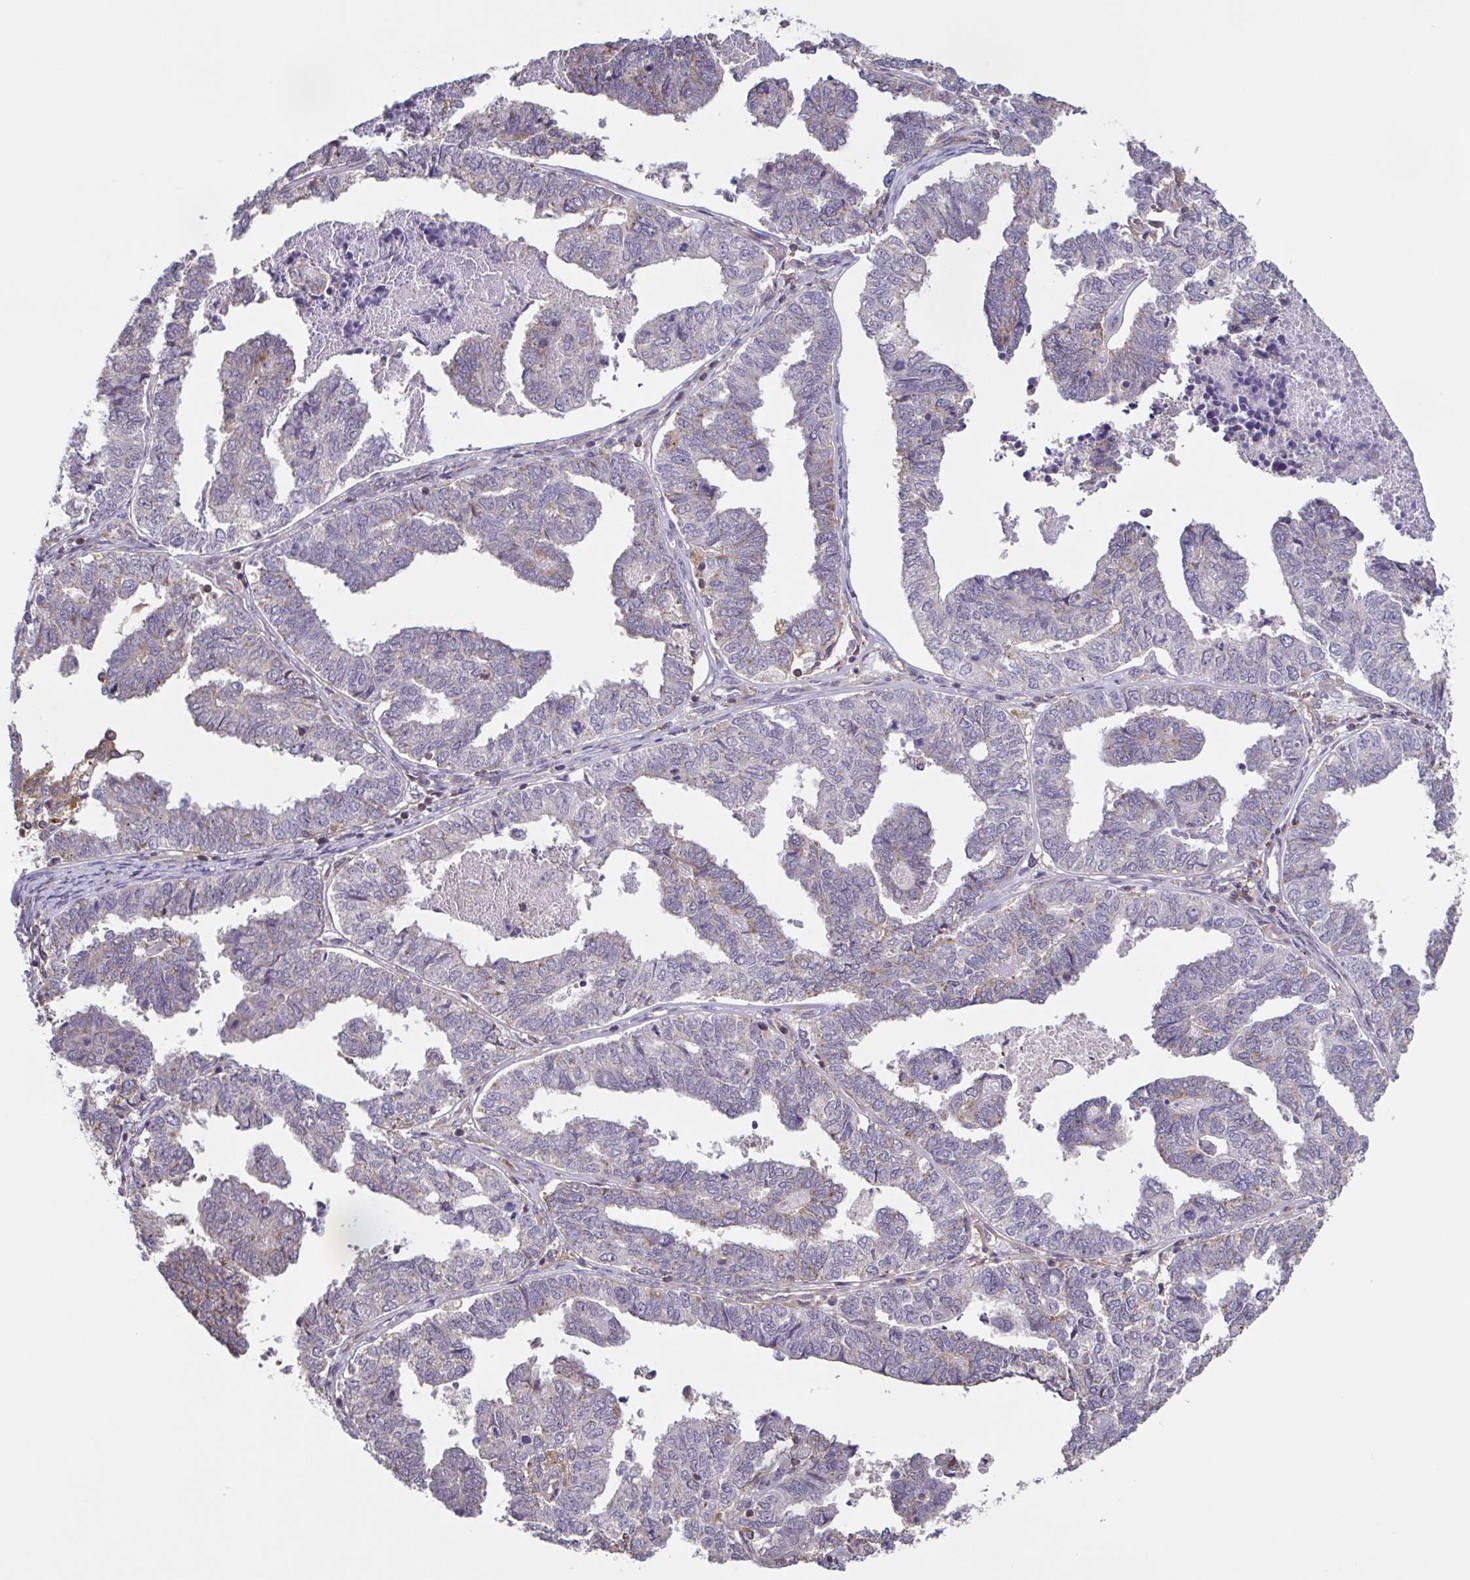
{"staining": {"intensity": "negative", "quantity": "none", "location": "none"}, "tissue": "endometrial cancer", "cell_type": "Tumor cells", "image_type": "cancer", "snomed": [{"axis": "morphology", "description": "Adenocarcinoma, NOS"}, {"axis": "topography", "description": "Endometrium"}], "caption": "Histopathology image shows no significant protein expression in tumor cells of endometrial cancer.", "gene": "ZNF200", "patient": {"sex": "female", "age": 73}}